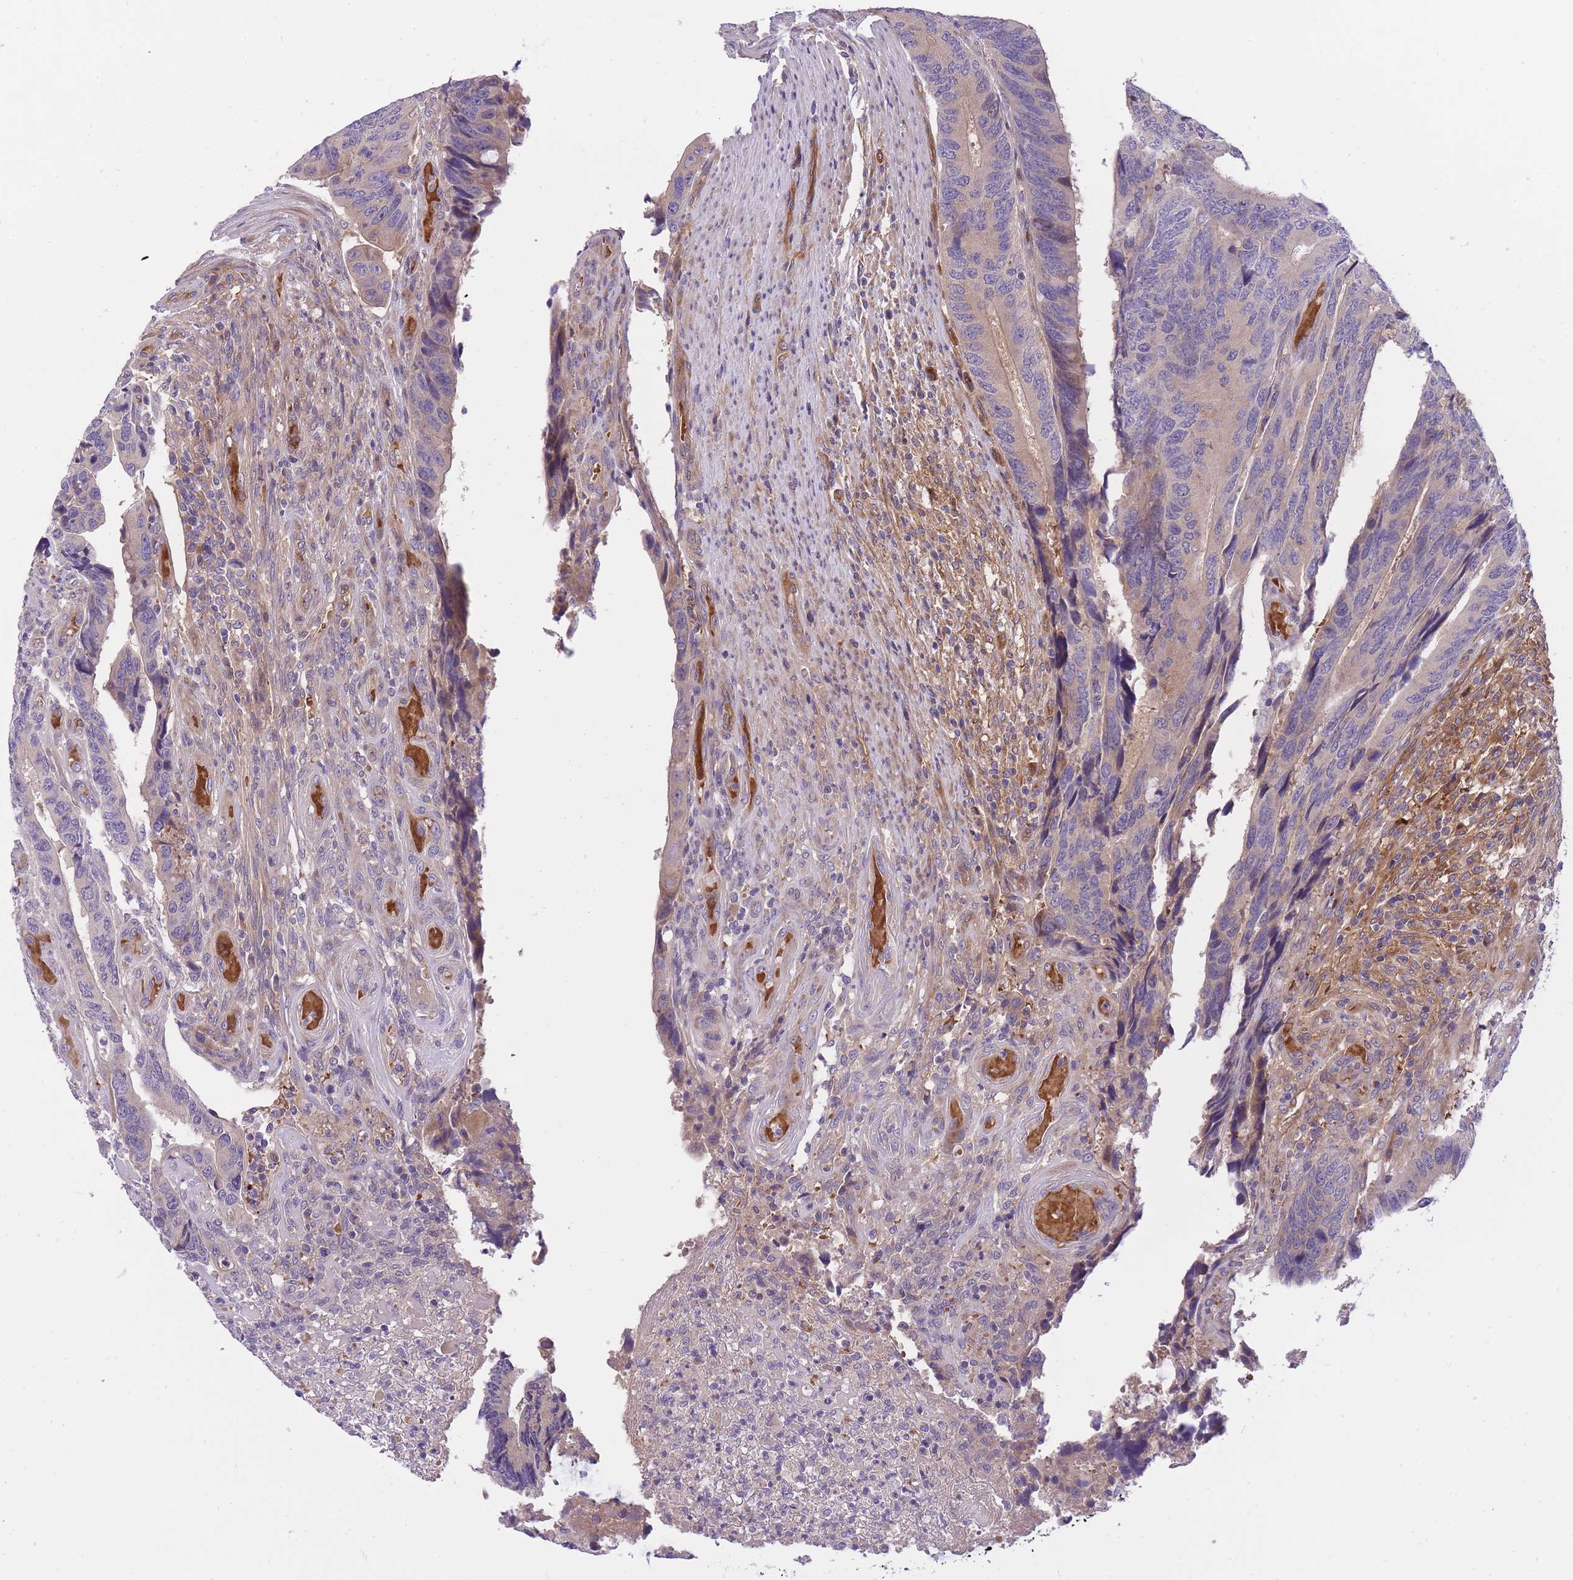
{"staining": {"intensity": "weak", "quantity": "<25%", "location": "cytoplasmic/membranous"}, "tissue": "colorectal cancer", "cell_type": "Tumor cells", "image_type": "cancer", "snomed": [{"axis": "morphology", "description": "Adenocarcinoma, NOS"}, {"axis": "topography", "description": "Colon"}], "caption": "This is a micrograph of IHC staining of colorectal cancer, which shows no staining in tumor cells.", "gene": "CRYGN", "patient": {"sex": "male", "age": 87}}